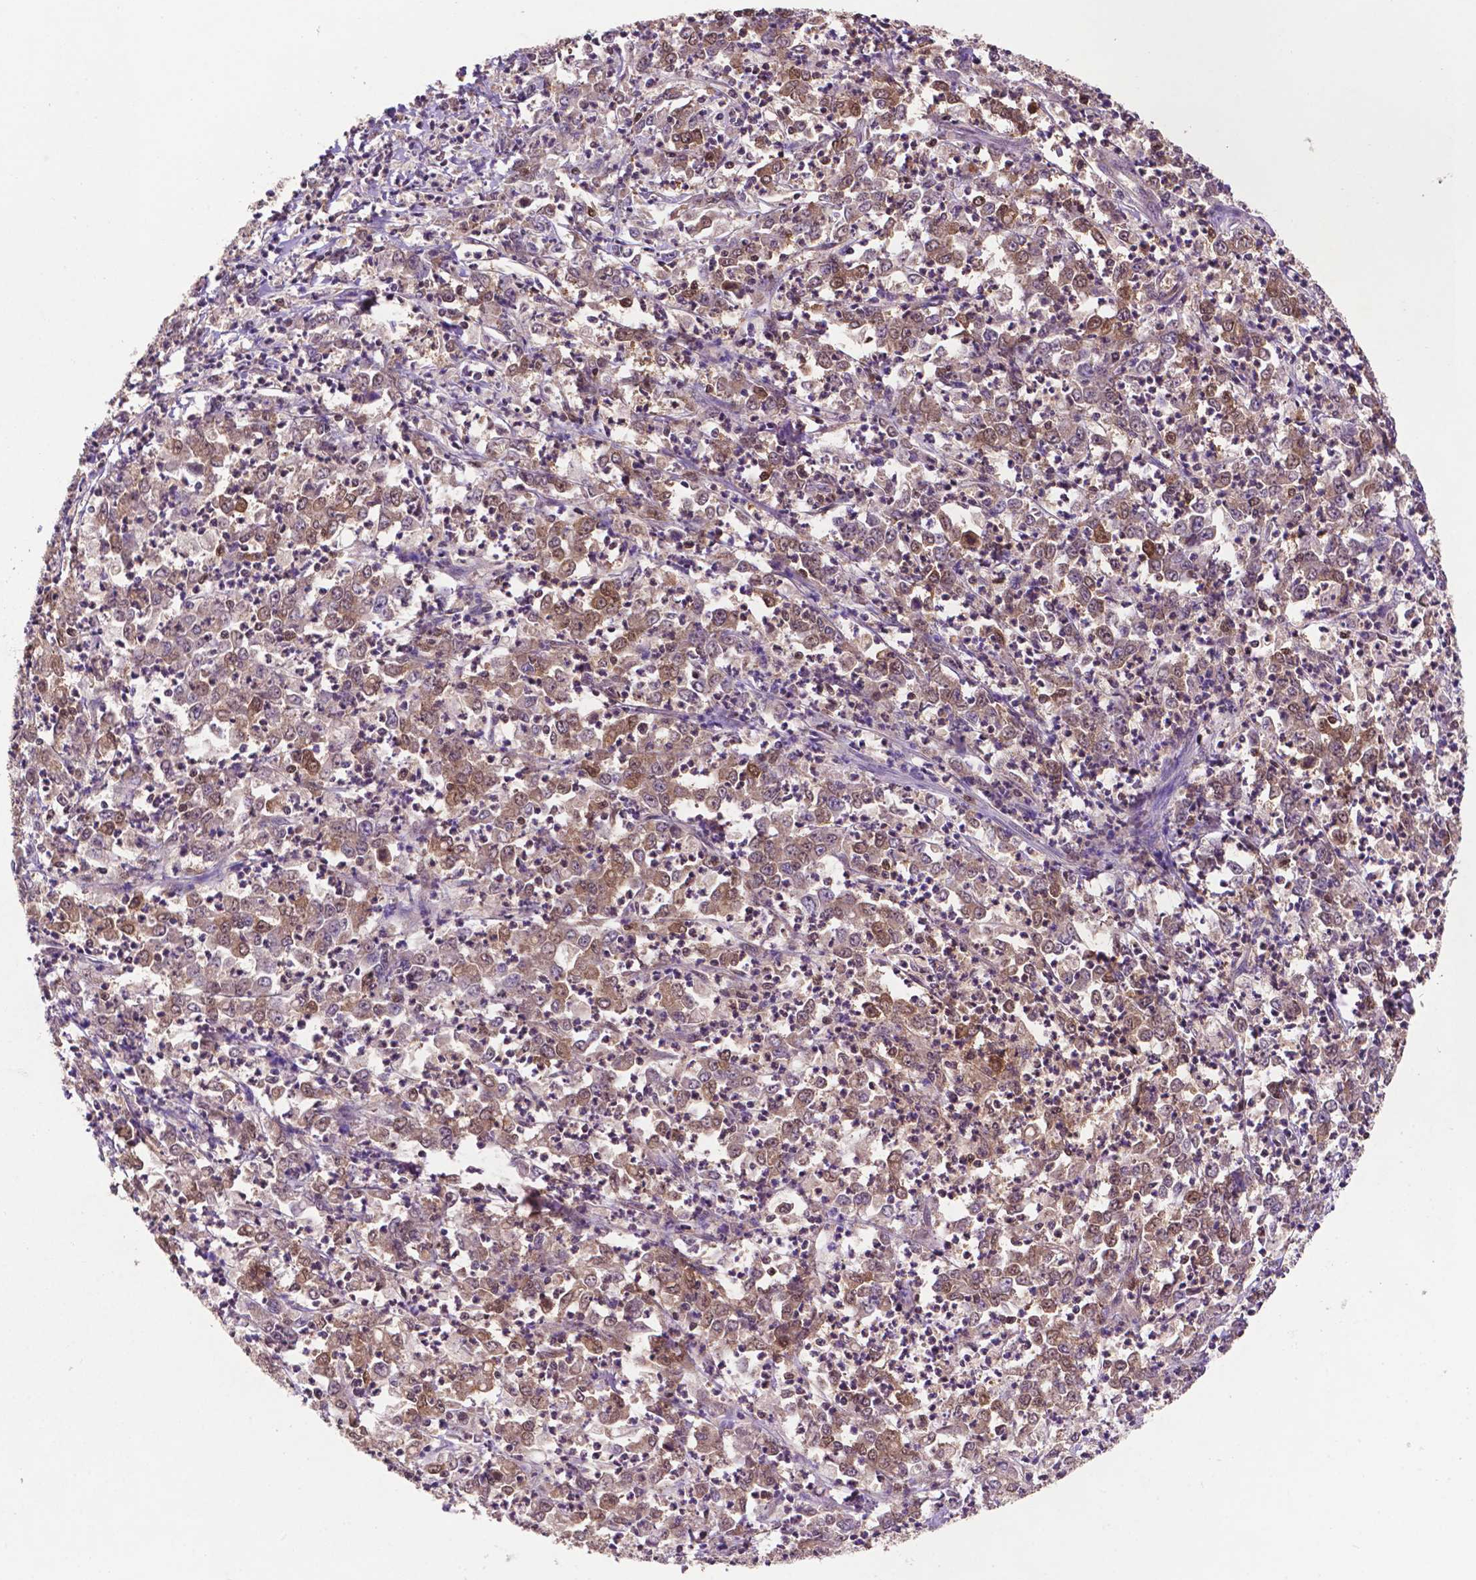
{"staining": {"intensity": "moderate", "quantity": "25%-75%", "location": "cytoplasmic/membranous,nuclear"}, "tissue": "stomach cancer", "cell_type": "Tumor cells", "image_type": "cancer", "snomed": [{"axis": "morphology", "description": "Adenocarcinoma, NOS"}, {"axis": "topography", "description": "Stomach, lower"}], "caption": "Protein analysis of stomach cancer (adenocarcinoma) tissue reveals moderate cytoplasmic/membranous and nuclear expression in about 25%-75% of tumor cells. The protein of interest is shown in brown color, while the nuclei are stained blue.", "gene": "UBE2L6", "patient": {"sex": "female", "age": 71}}